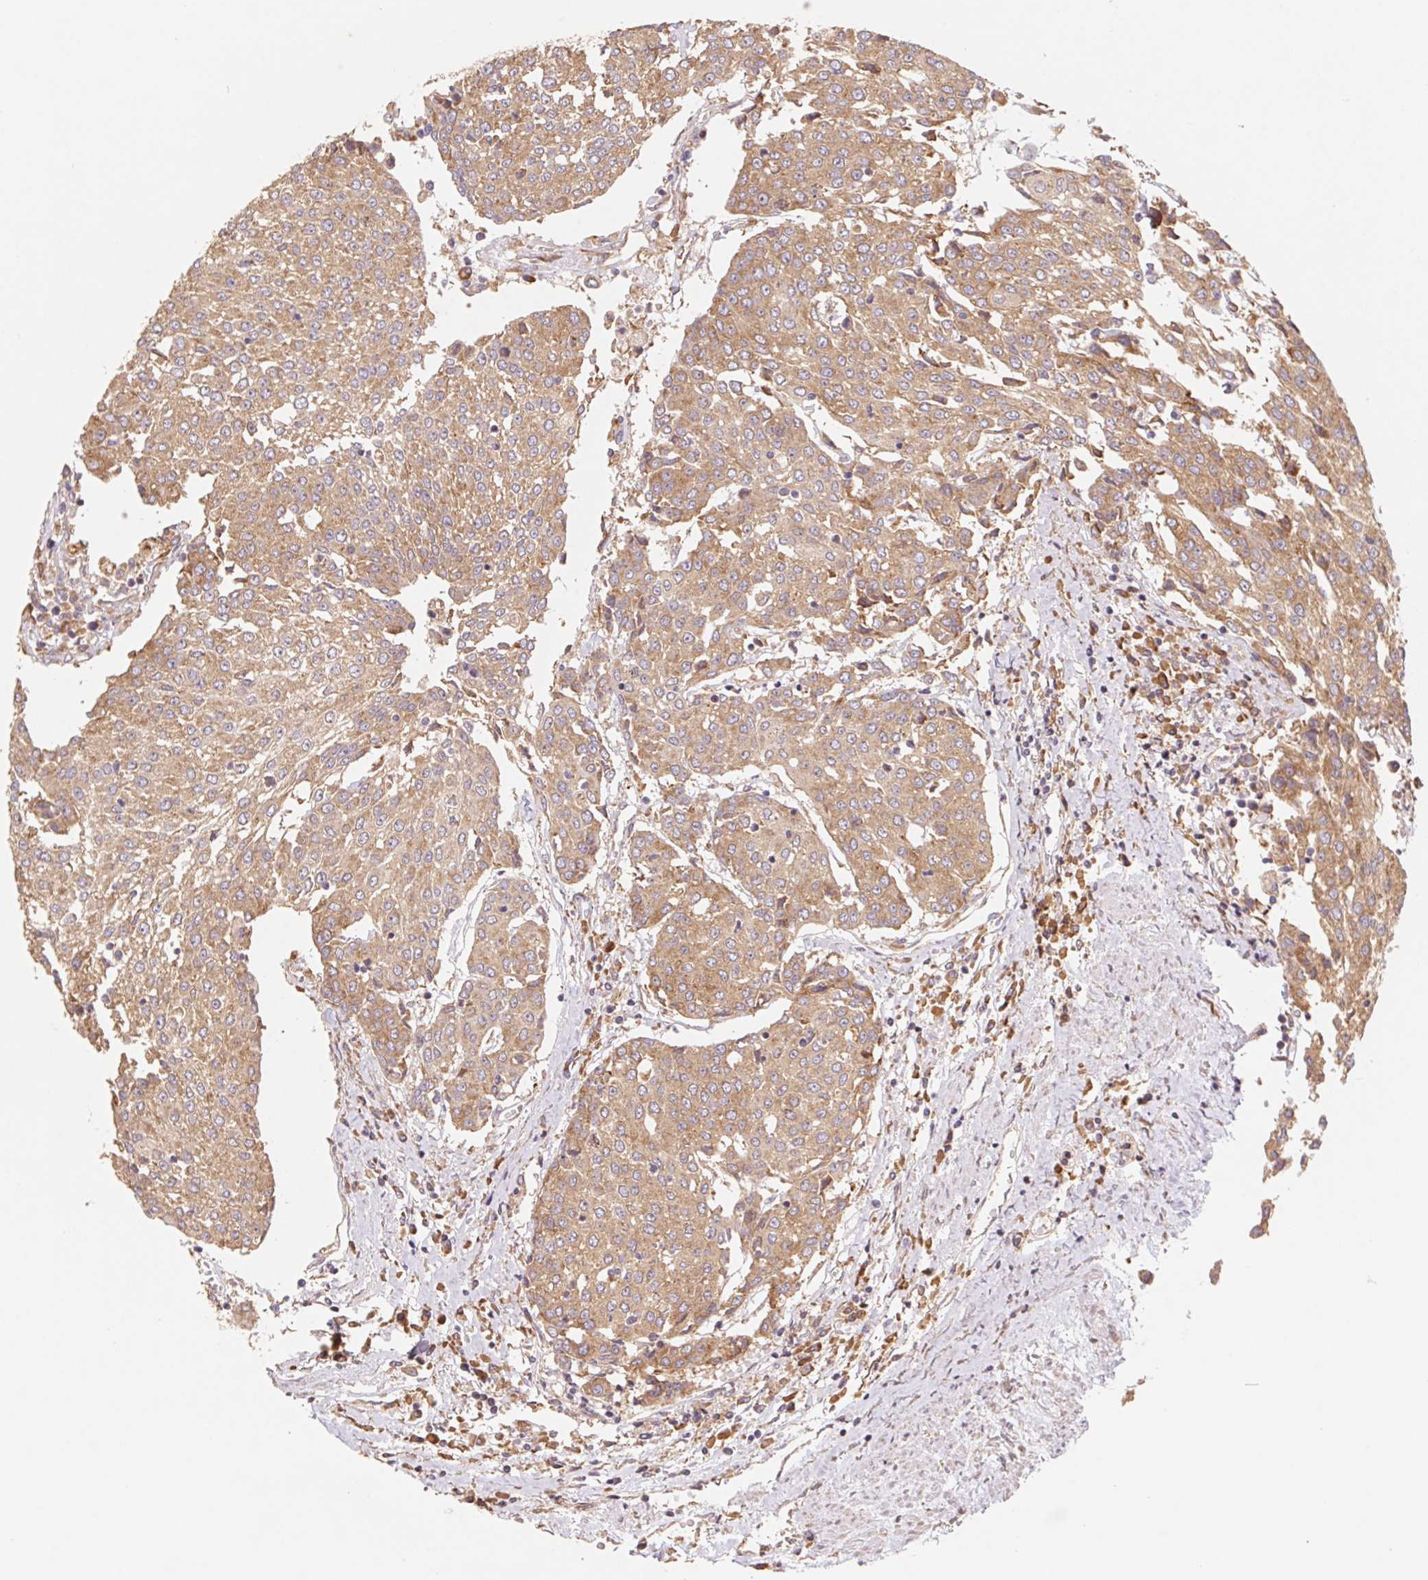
{"staining": {"intensity": "moderate", "quantity": ">75%", "location": "cytoplasmic/membranous"}, "tissue": "urothelial cancer", "cell_type": "Tumor cells", "image_type": "cancer", "snomed": [{"axis": "morphology", "description": "Urothelial carcinoma, High grade"}, {"axis": "topography", "description": "Urinary bladder"}], "caption": "Immunohistochemistry (IHC) staining of urothelial cancer, which reveals medium levels of moderate cytoplasmic/membranous staining in about >75% of tumor cells indicating moderate cytoplasmic/membranous protein positivity. The staining was performed using DAB (3,3'-diaminobenzidine) (brown) for protein detection and nuclei were counterstained in hematoxylin (blue).", "gene": "RPL27A", "patient": {"sex": "female", "age": 85}}